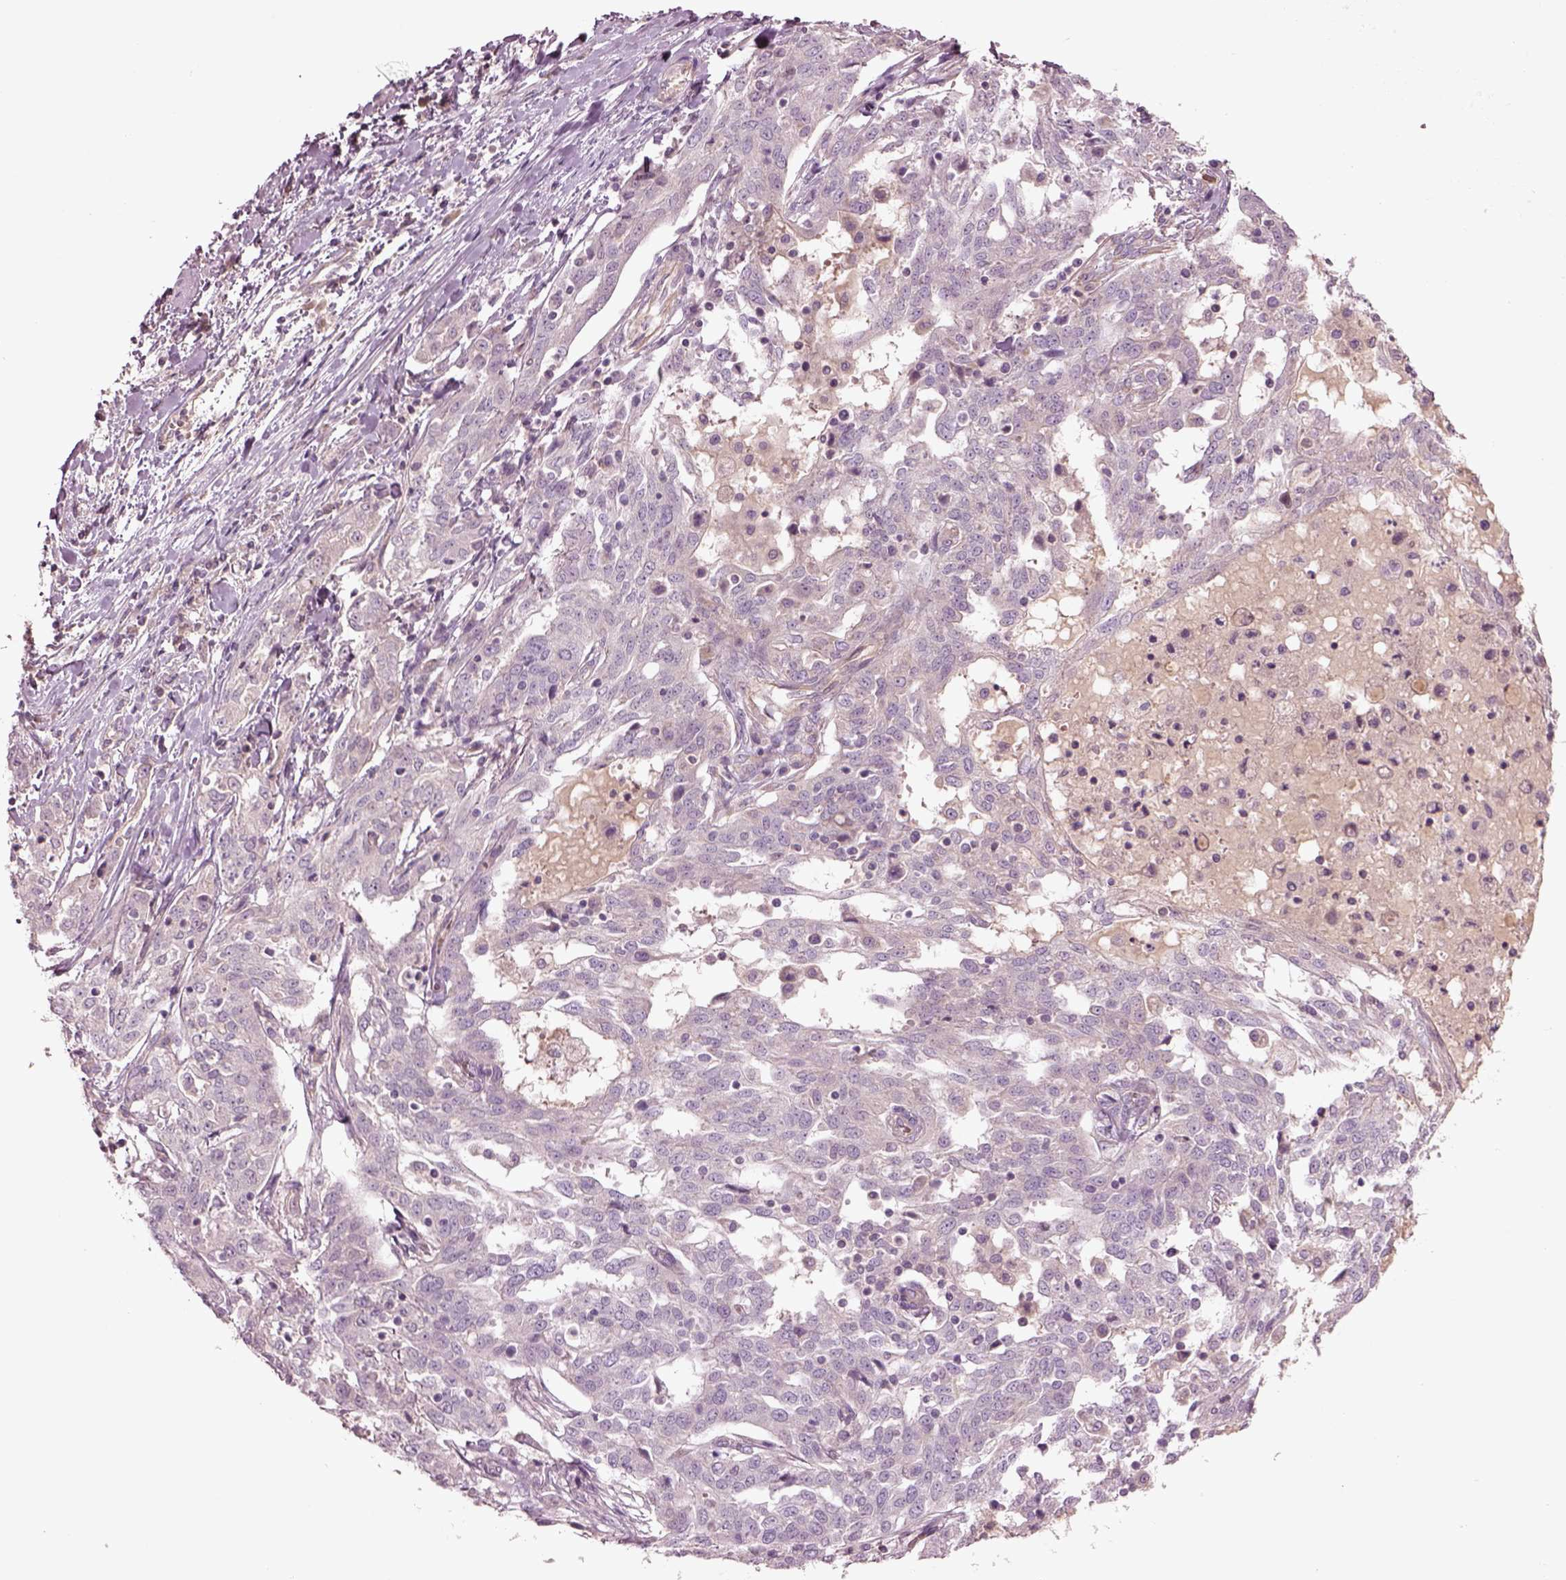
{"staining": {"intensity": "negative", "quantity": "none", "location": "none"}, "tissue": "ovarian cancer", "cell_type": "Tumor cells", "image_type": "cancer", "snomed": [{"axis": "morphology", "description": "Cystadenocarcinoma, serous, NOS"}, {"axis": "topography", "description": "Ovary"}], "caption": "Serous cystadenocarcinoma (ovarian) stained for a protein using immunohistochemistry demonstrates no positivity tumor cells.", "gene": "DUOXA2", "patient": {"sex": "female", "age": 67}}